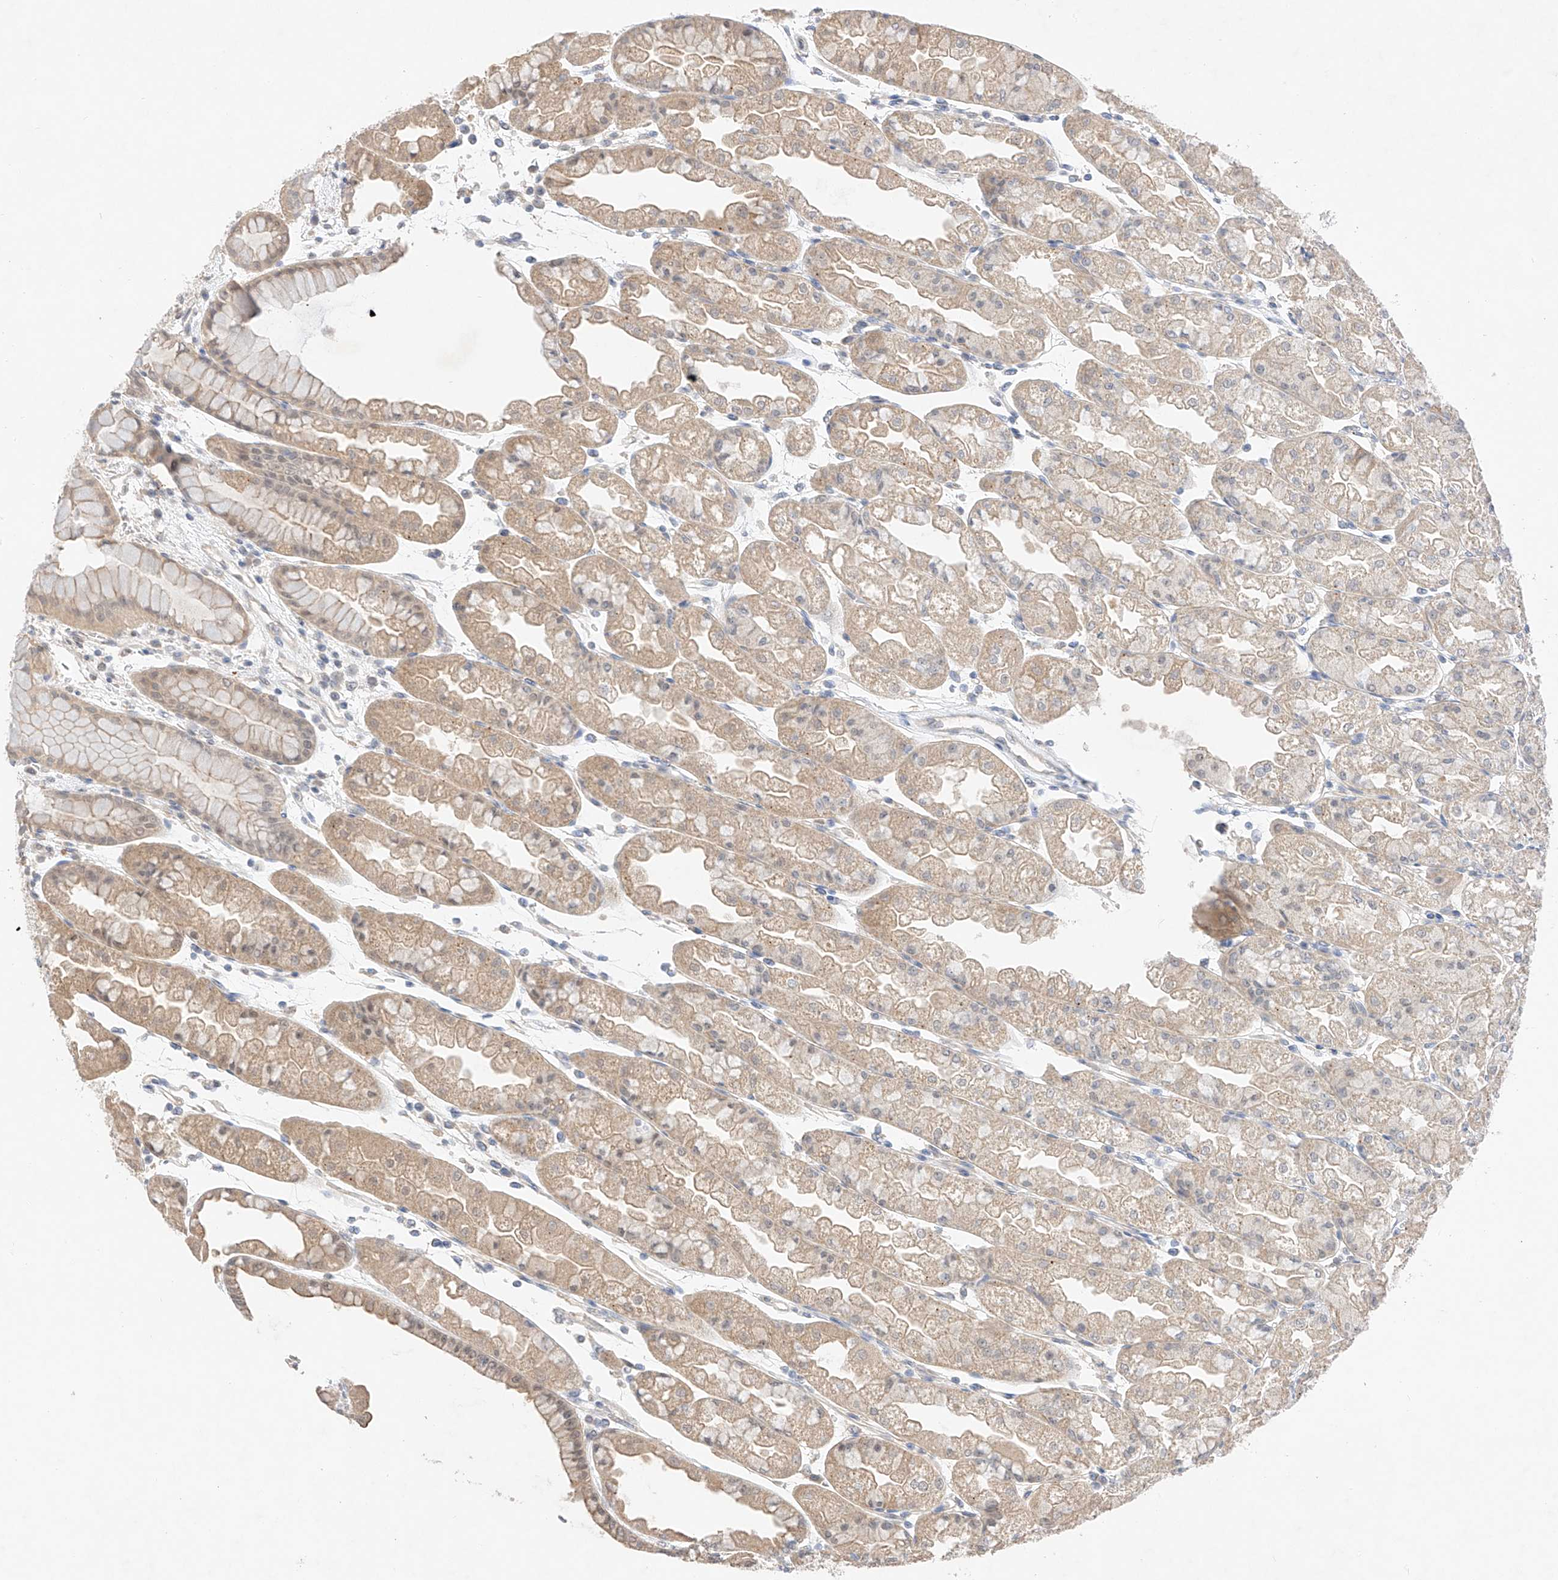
{"staining": {"intensity": "moderate", "quantity": "25%-75%", "location": "cytoplasmic/membranous,nuclear"}, "tissue": "stomach", "cell_type": "Glandular cells", "image_type": "normal", "snomed": [{"axis": "morphology", "description": "Normal tissue, NOS"}, {"axis": "topography", "description": "Stomach, upper"}], "caption": "Immunohistochemical staining of normal stomach shows moderate cytoplasmic/membranous,nuclear protein expression in approximately 25%-75% of glandular cells. (DAB (3,3'-diaminobenzidine) IHC with brightfield microscopy, high magnification).", "gene": "IL22RA2", "patient": {"sex": "male", "age": 47}}